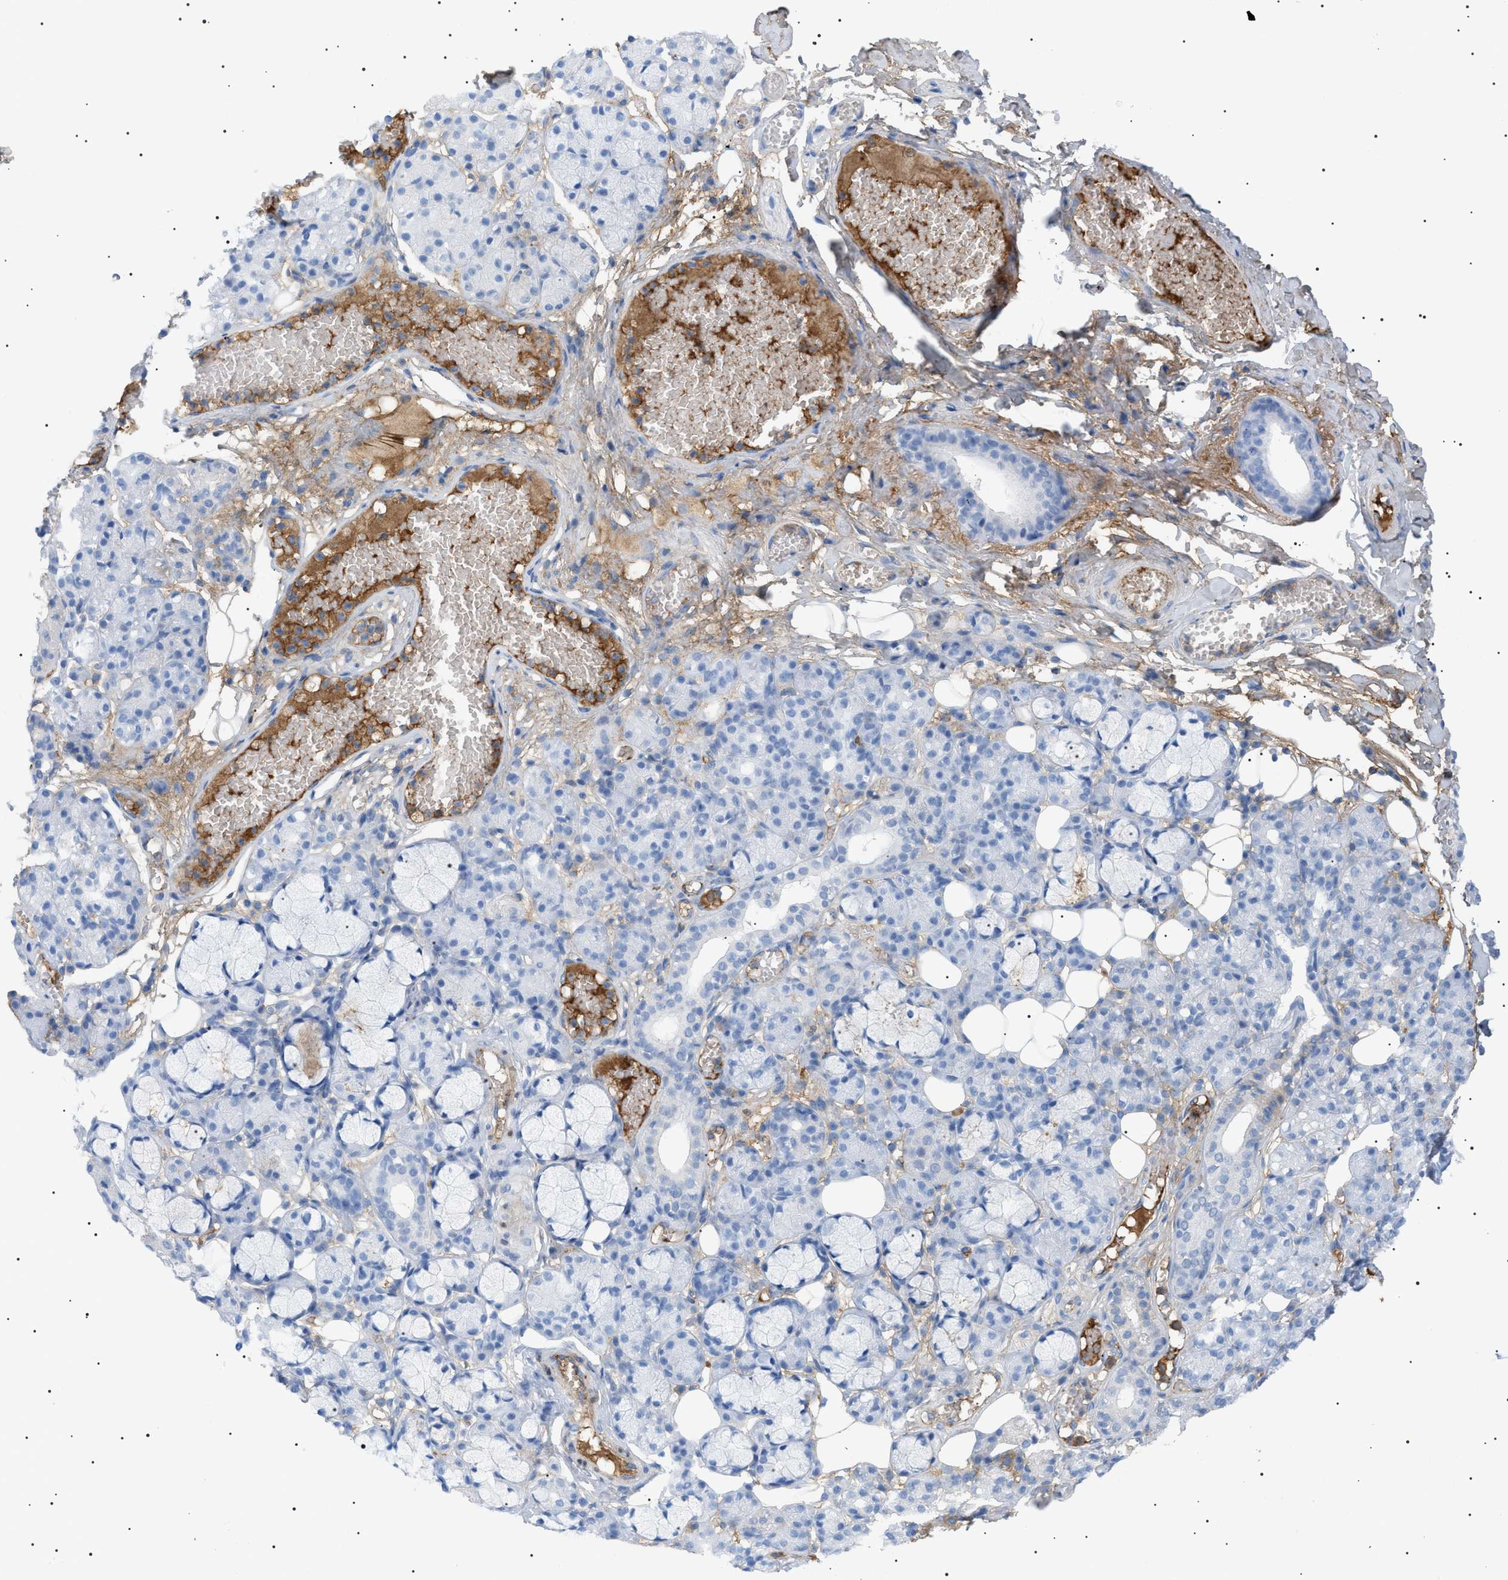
{"staining": {"intensity": "weak", "quantity": "<25%", "location": "cytoplasmic/membranous"}, "tissue": "salivary gland", "cell_type": "Glandular cells", "image_type": "normal", "snomed": [{"axis": "morphology", "description": "Normal tissue, NOS"}, {"axis": "topography", "description": "Salivary gland"}], "caption": "Immunohistochemistry (IHC) of unremarkable salivary gland displays no positivity in glandular cells.", "gene": "LPA", "patient": {"sex": "male", "age": 63}}